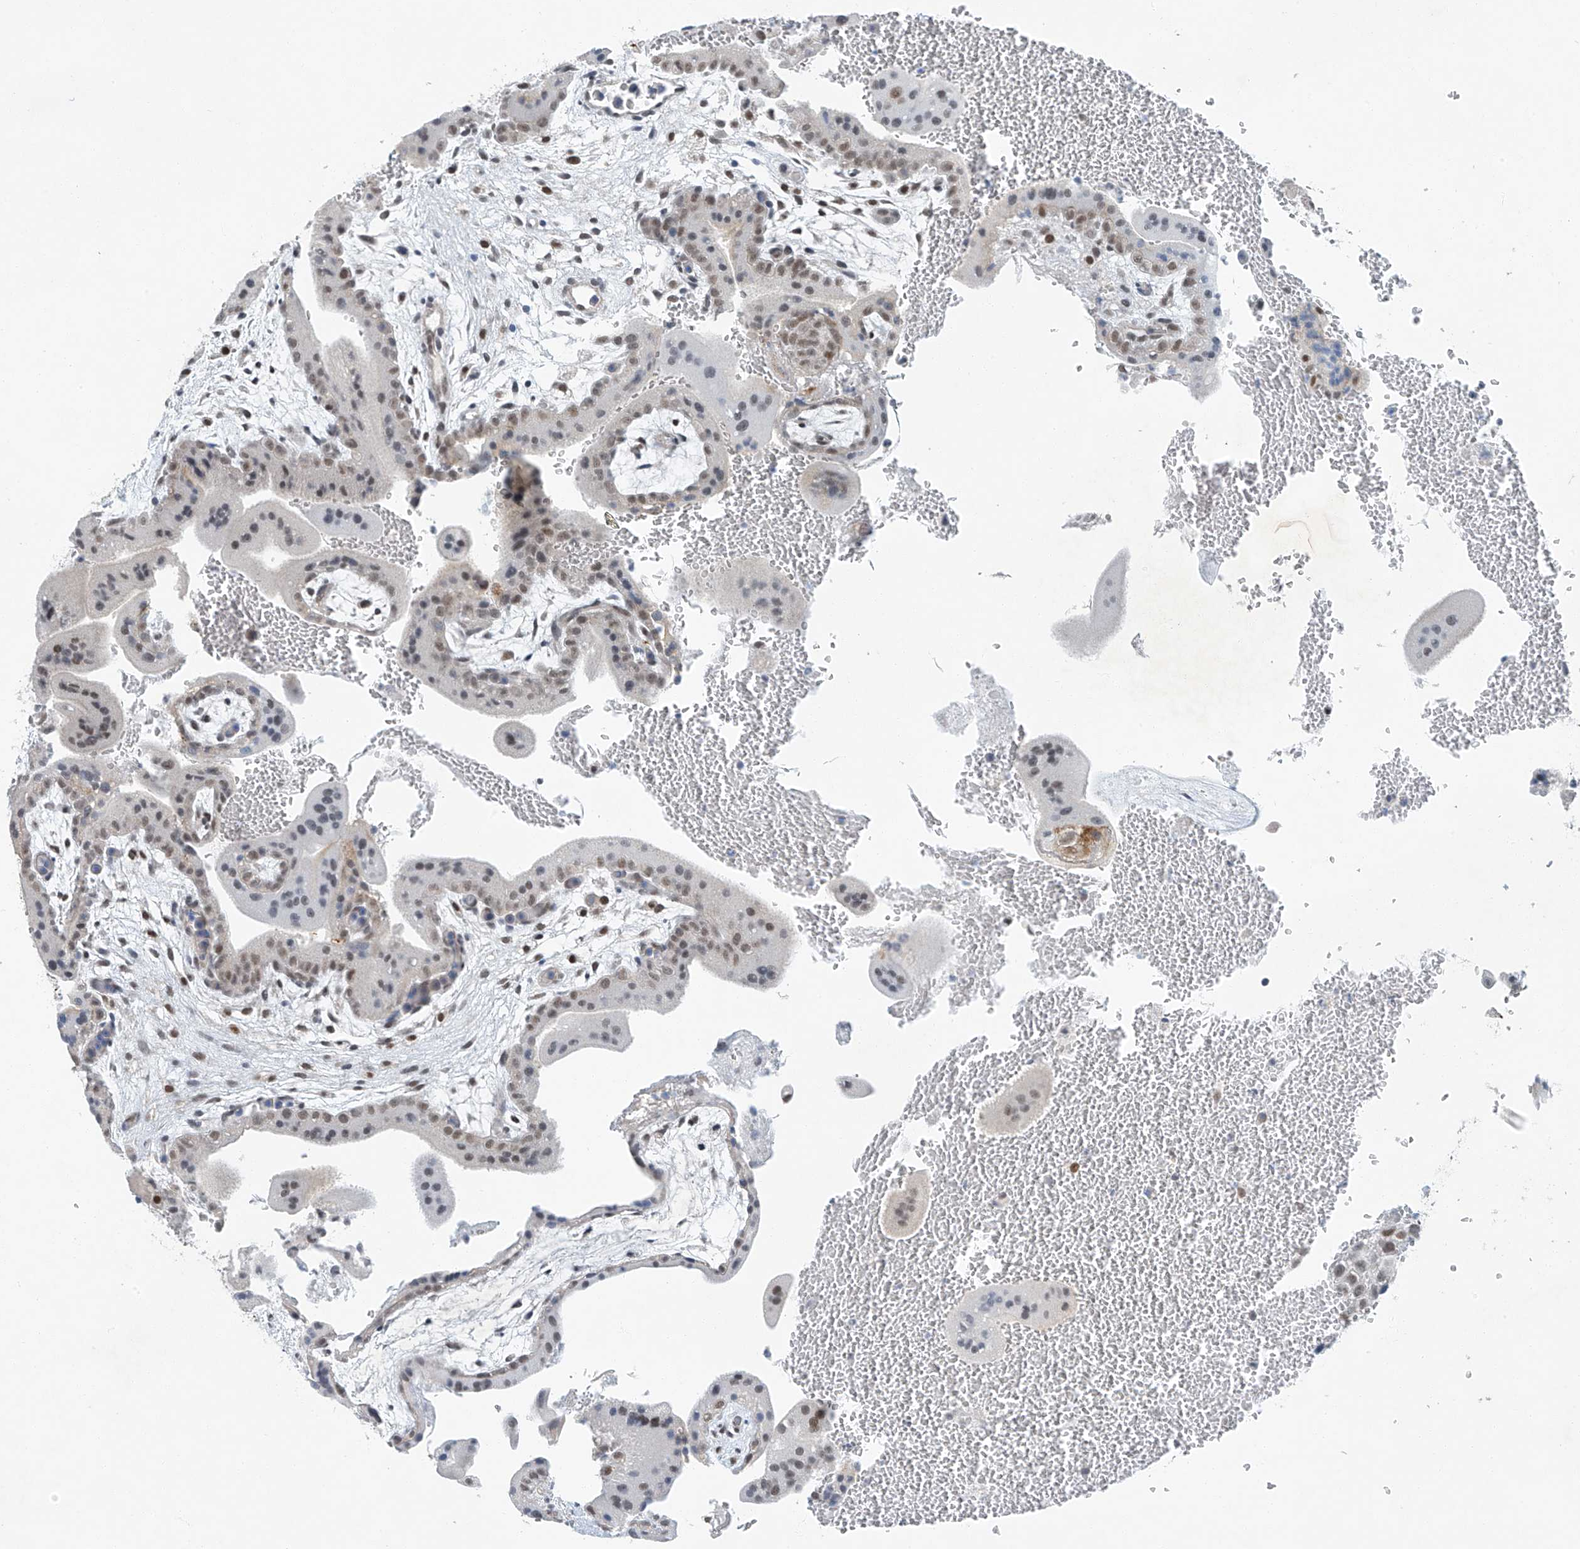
{"staining": {"intensity": "moderate", "quantity": "25%-75%", "location": "nuclear"}, "tissue": "placenta", "cell_type": "Trophoblastic cells", "image_type": "normal", "snomed": [{"axis": "morphology", "description": "Normal tissue, NOS"}, {"axis": "topography", "description": "Placenta"}], "caption": "Moderate nuclear protein expression is present in approximately 25%-75% of trophoblastic cells in placenta.", "gene": "TAF8", "patient": {"sex": "female", "age": 35}}